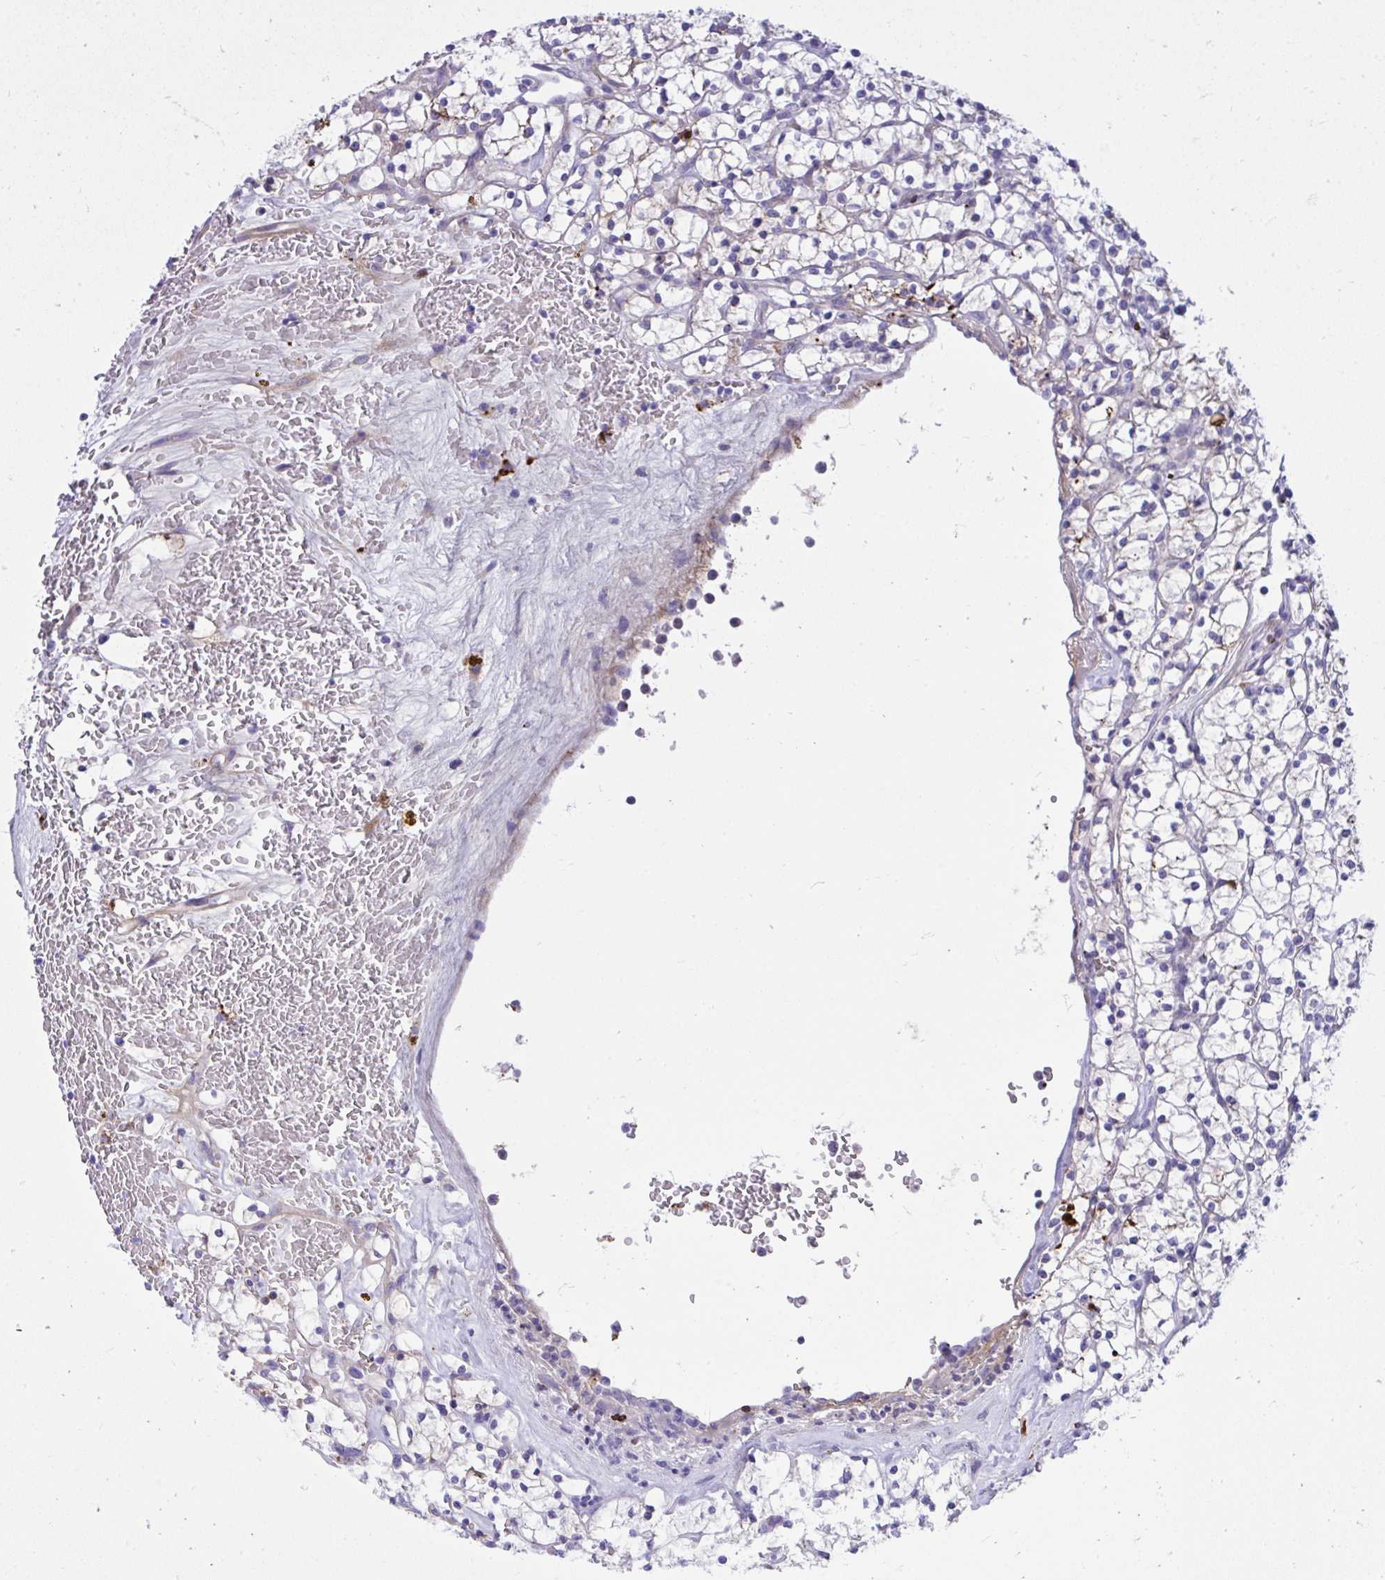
{"staining": {"intensity": "weak", "quantity": "<25%", "location": "cytoplasmic/membranous"}, "tissue": "renal cancer", "cell_type": "Tumor cells", "image_type": "cancer", "snomed": [{"axis": "morphology", "description": "Adenocarcinoma, NOS"}, {"axis": "topography", "description": "Kidney"}], "caption": "The image demonstrates no significant positivity in tumor cells of renal cancer.", "gene": "HRG", "patient": {"sex": "female", "age": 64}}